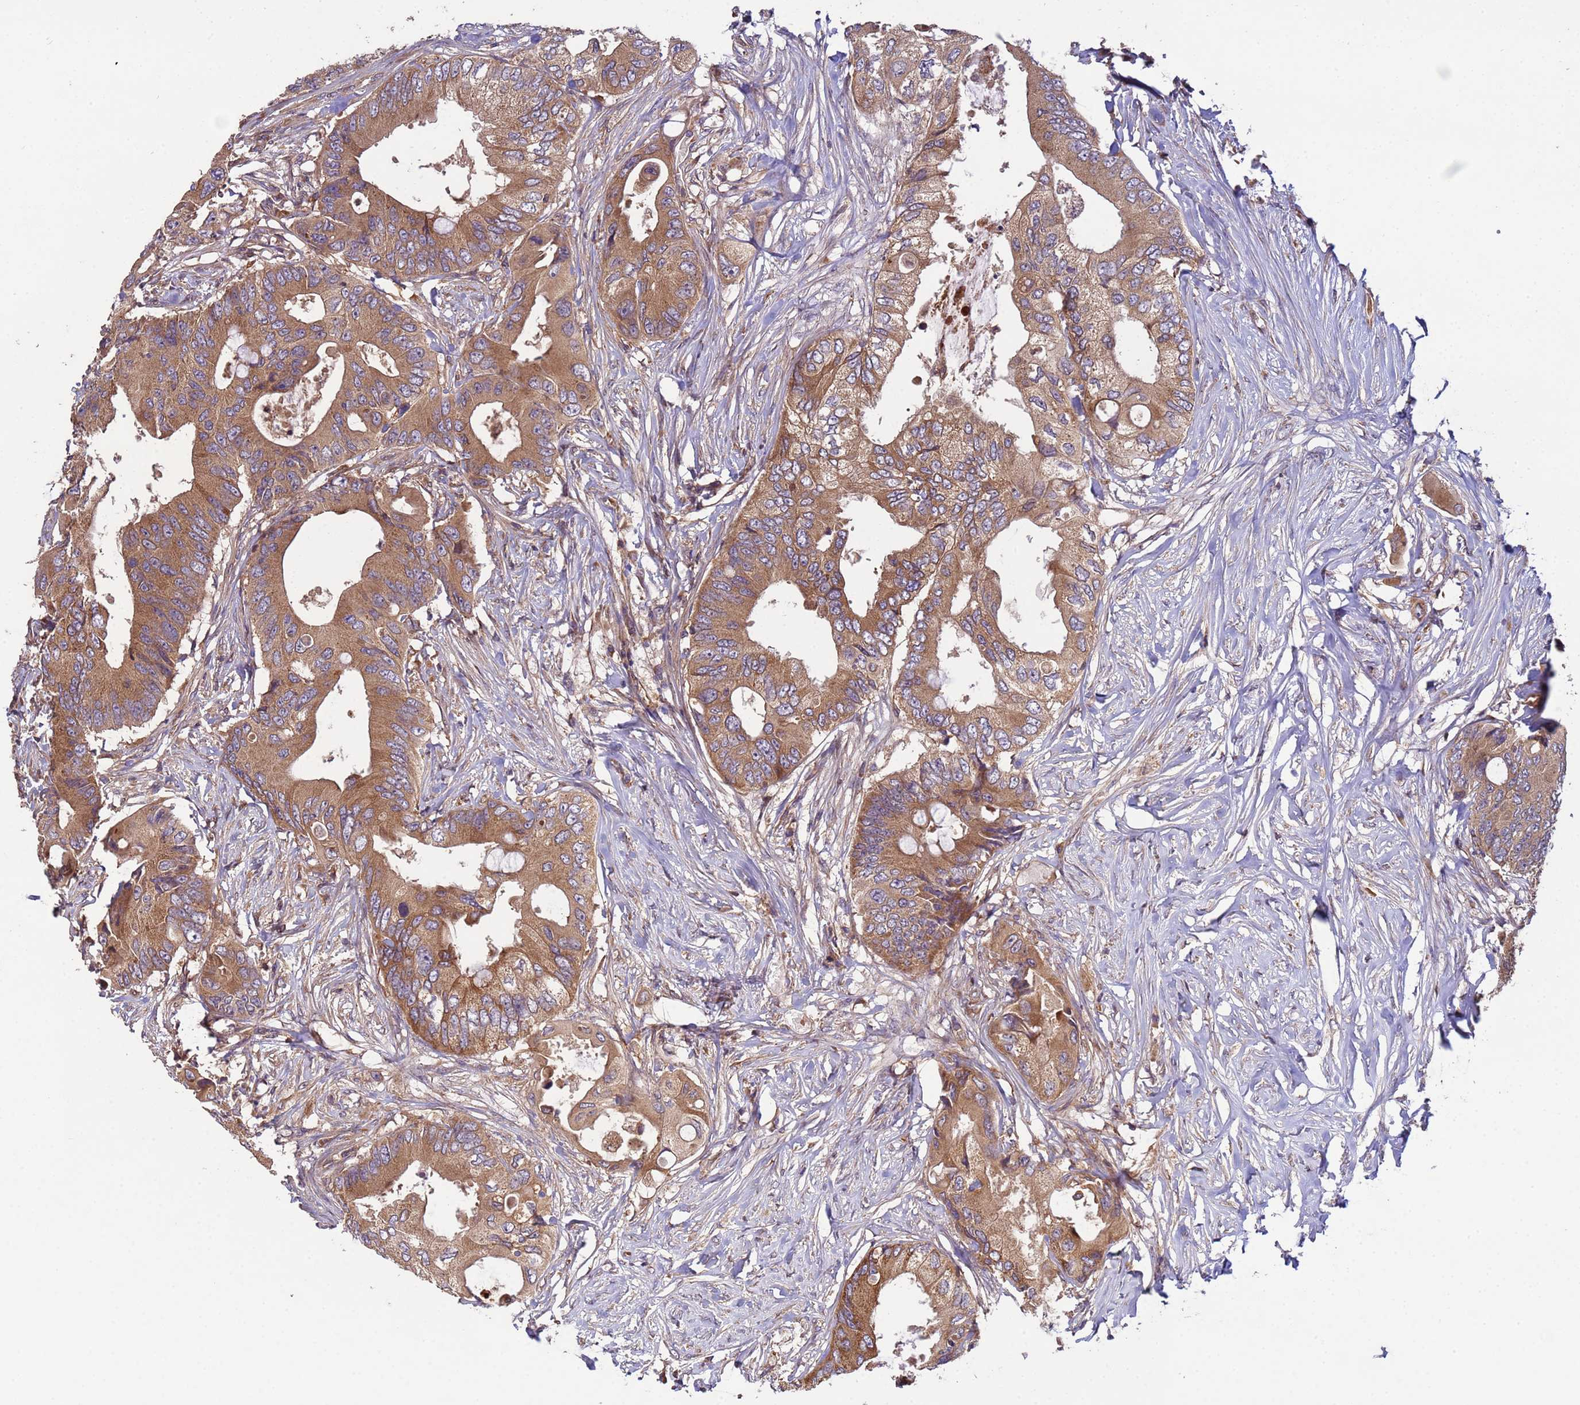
{"staining": {"intensity": "moderate", "quantity": ">75%", "location": "cytoplasmic/membranous"}, "tissue": "colorectal cancer", "cell_type": "Tumor cells", "image_type": "cancer", "snomed": [{"axis": "morphology", "description": "Adenocarcinoma, NOS"}, {"axis": "topography", "description": "Colon"}], "caption": "Approximately >75% of tumor cells in human colorectal cancer exhibit moderate cytoplasmic/membranous protein expression as visualized by brown immunohistochemical staining.", "gene": "RAB10", "patient": {"sex": "male", "age": 71}}